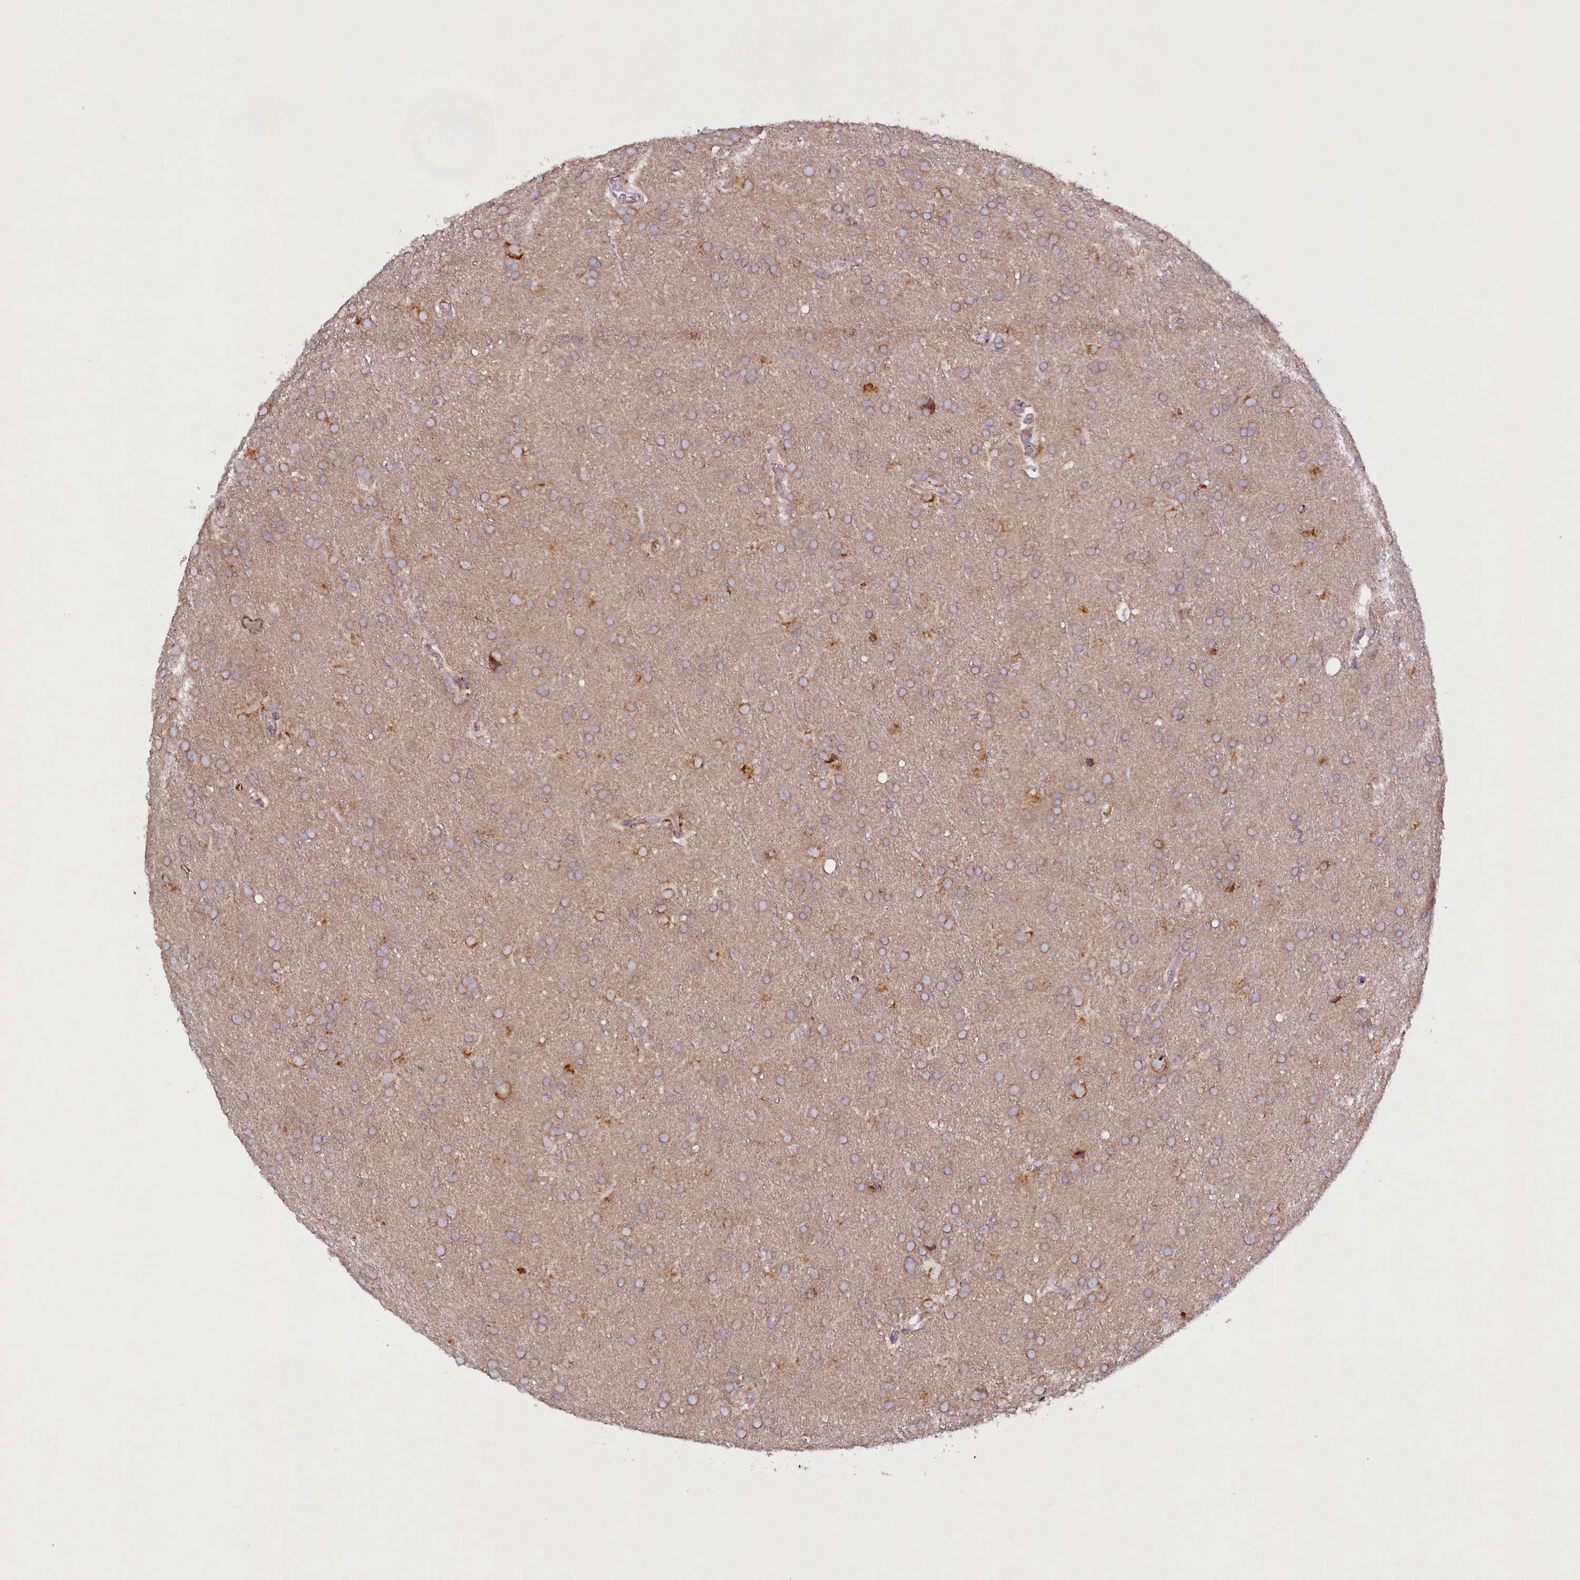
{"staining": {"intensity": "weak", "quantity": "<25%", "location": "cytoplasmic/membranous"}, "tissue": "glioma", "cell_type": "Tumor cells", "image_type": "cancer", "snomed": [{"axis": "morphology", "description": "Glioma, malignant, Low grade"}, {"axis": "topography", "description": "Brain"}], "caption": "A high-resolution histopathology image shows IHC staining of low-grade glioma (malignant), which demonstrates no significant staining in tumor cells. (IHC, brightfield microscopy, high magnification).", "gene": "SSC5D", "patient": {"sex": "female", "age": 32}}